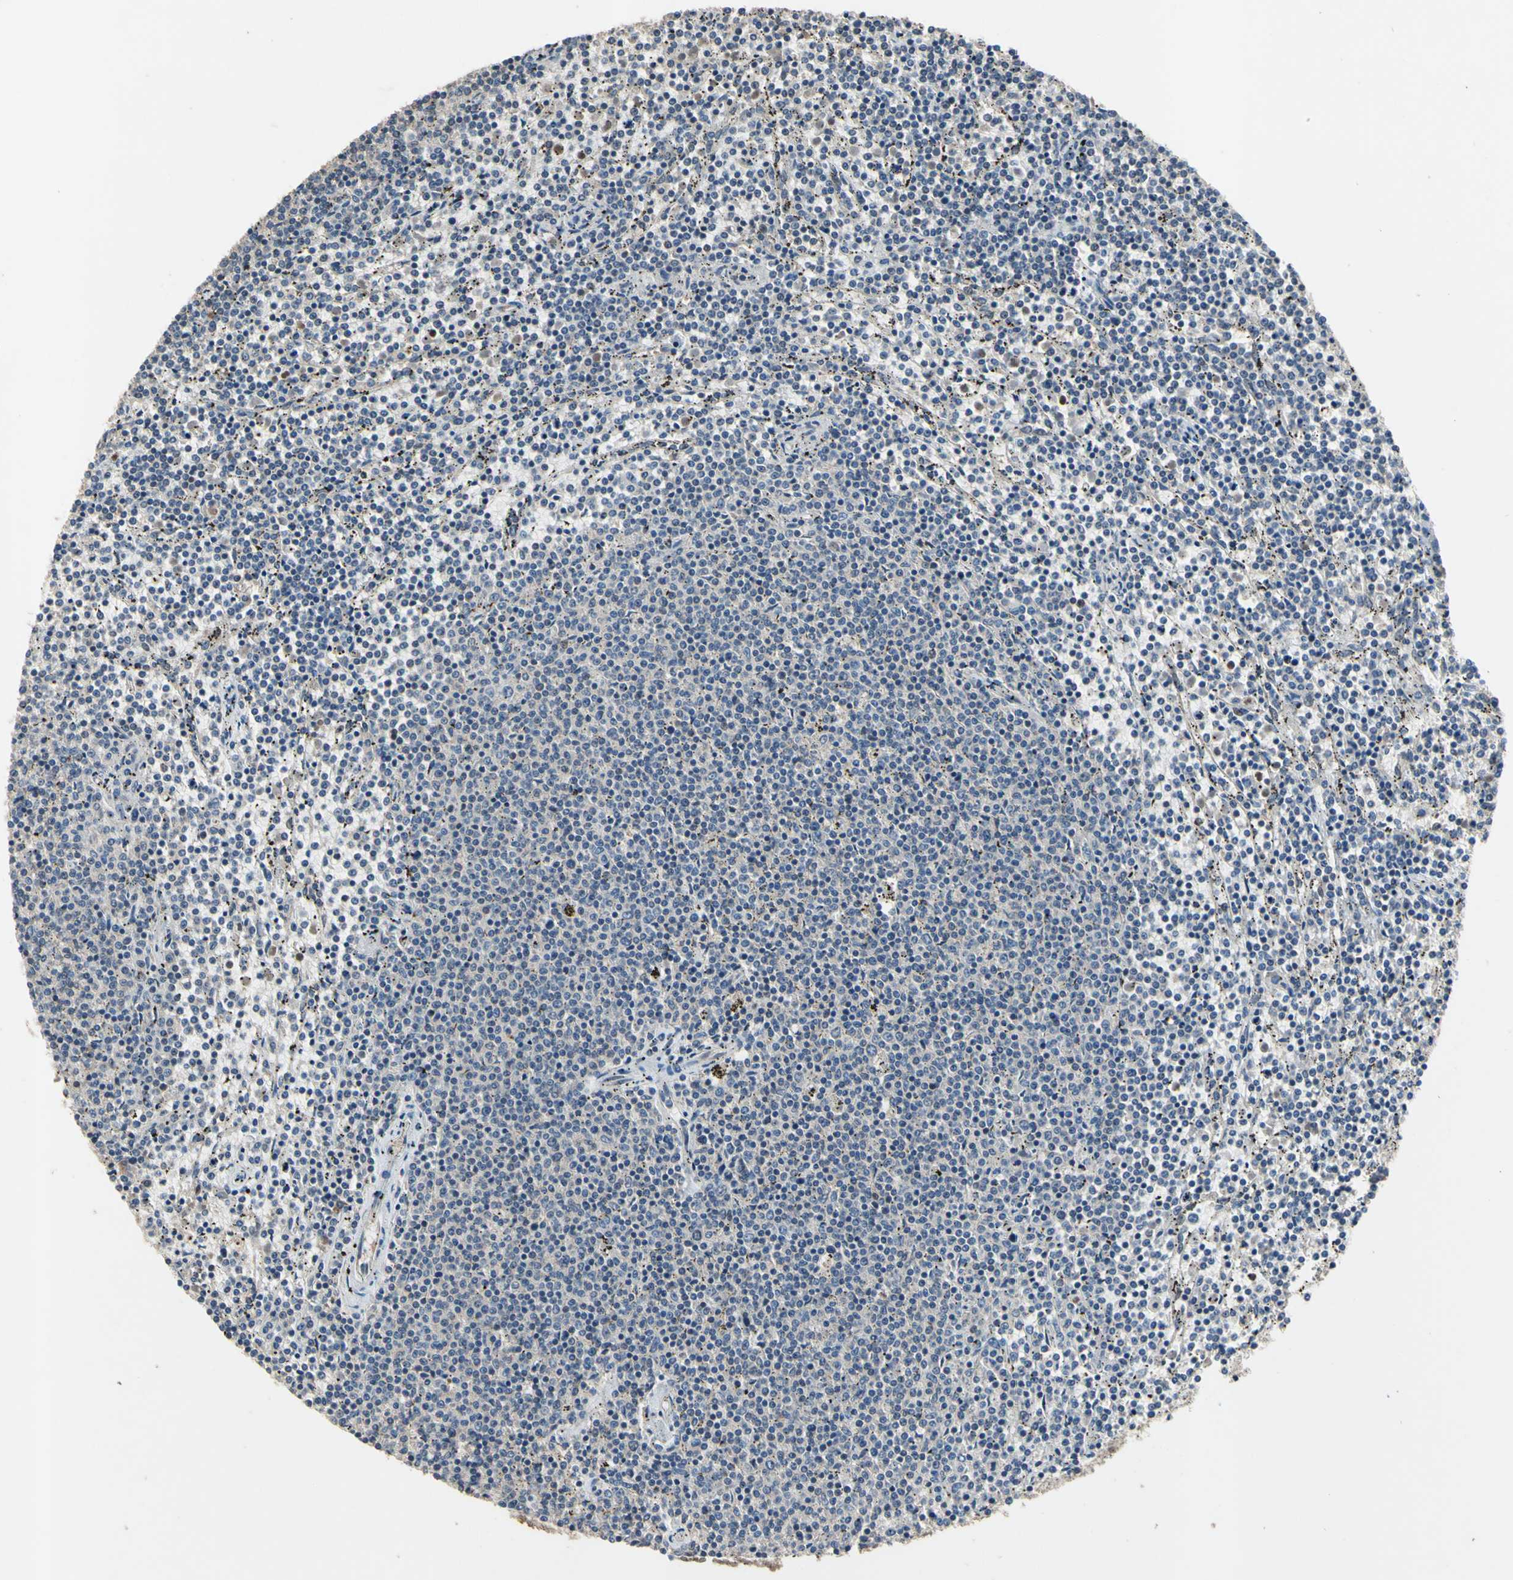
{"staining": {"intensity": "negative", "quantity": "none", "location": "none"}, "tissue": "lymphoma", "cell_type": "Tumor cells", "image_type": "cancer", "snomed": [{"axis": "morphology", "description": "Malignant lymphoma, non-Hodgkin's type, Low grade"}, {"axis": "topography", "description": "Spleen"}], "caption": "Micrograph shows no significant protein expression in tumor cells of low-grade malignant lymphoma, non-Hodgkin's type.", "gene": "ZNF174", "patient": {"sex": "female", "age": 50}}